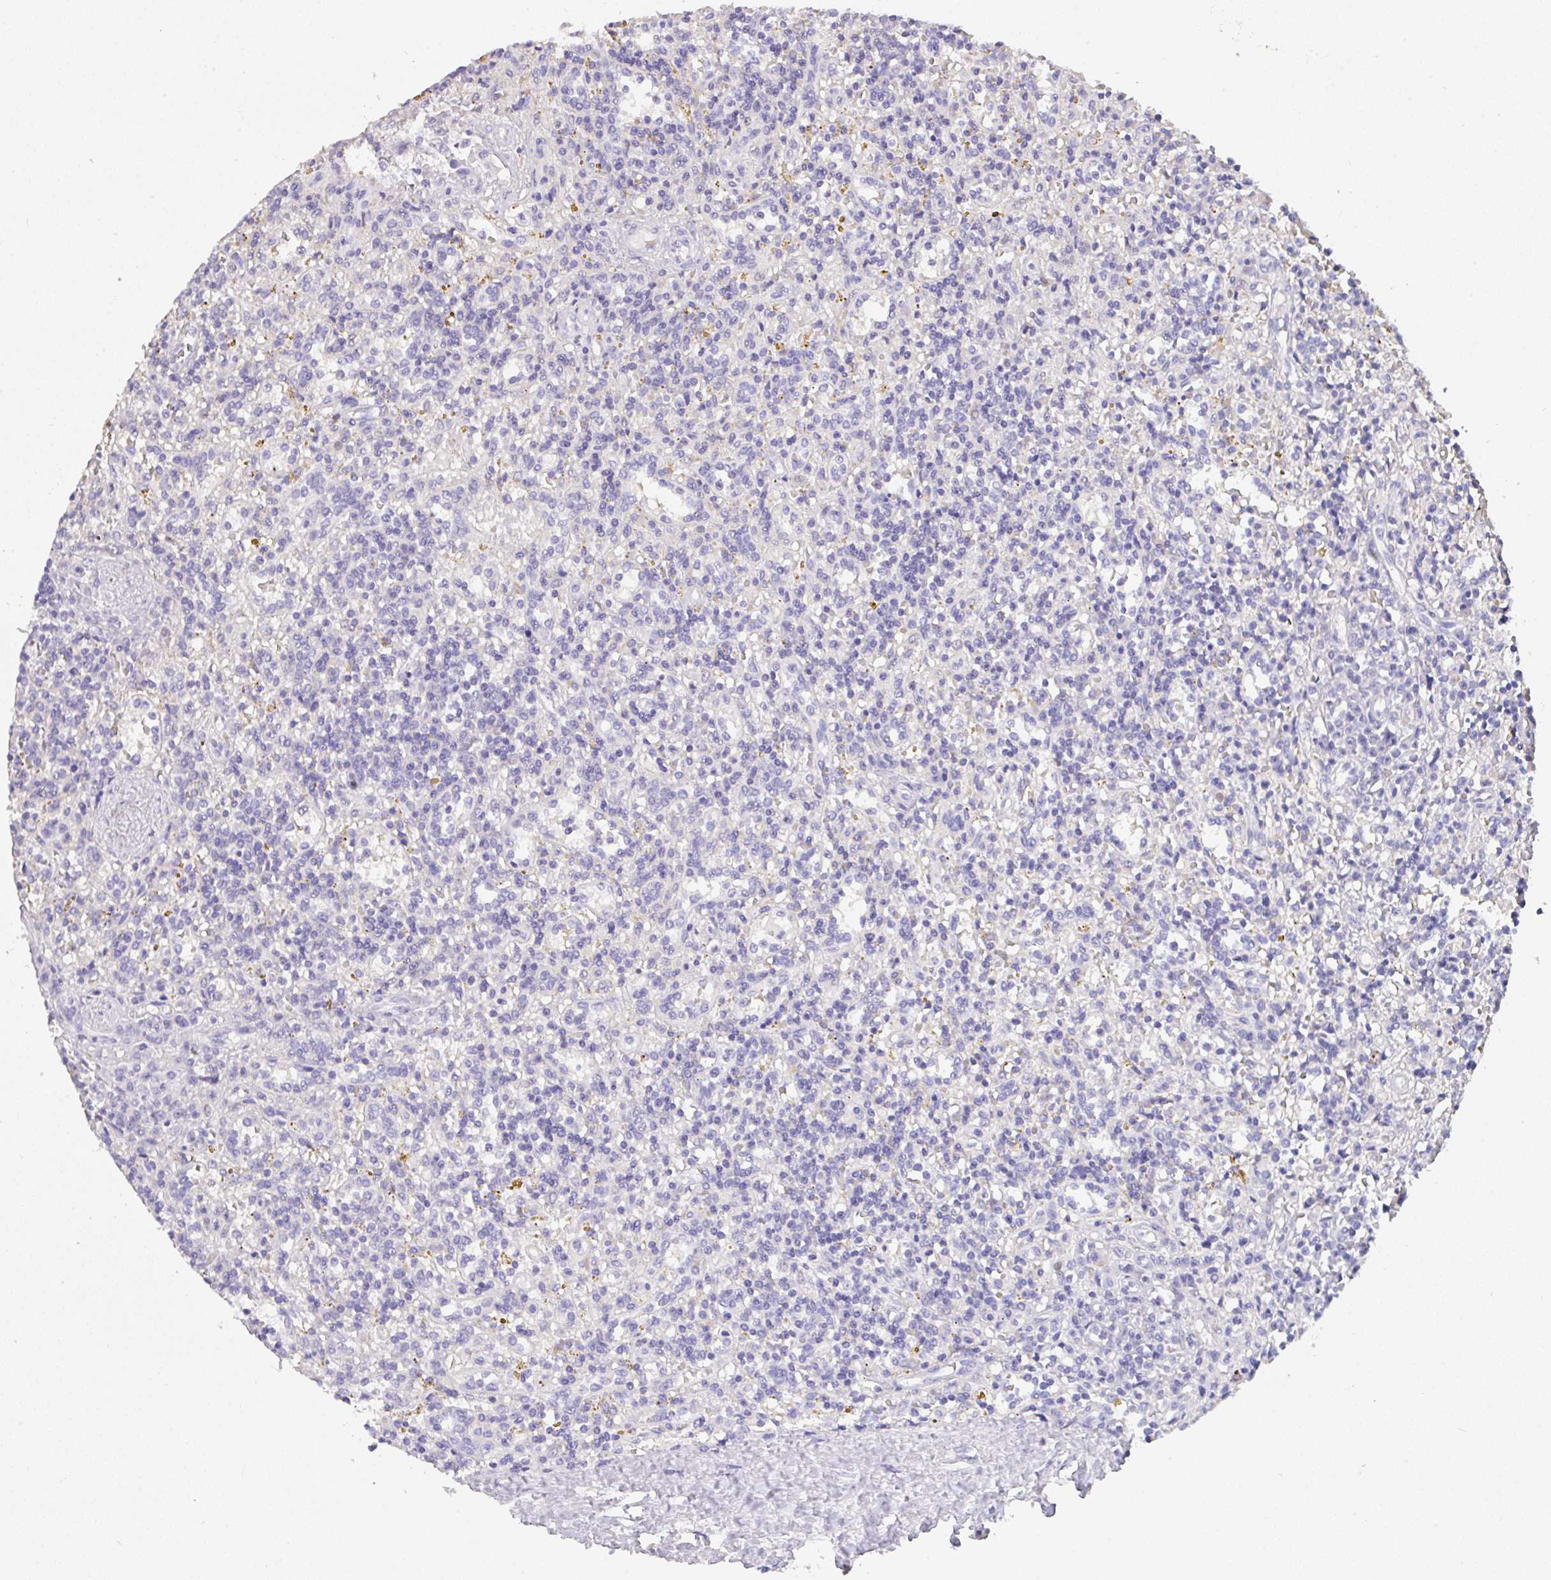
{"staining": {"intensity": "negative", "quantity": "none", "location": "none"}, "tissue": "lymphoma", "cell_type": "Tumor cells", "image_type": "cancer", "snomed": [{"axis": "morphology", "description": "Malignant lymphoma, non-Hodgkin's type, Low grade"}, {"axis": "topography", "description": "Spleen"}], "caption": "Photomicrograph shows no significant protein positivity in tumor cells of low-grade malignant lymphoma, non-Hodgkin's type.", "gene": "CA10", "patient": {"sex": "male", "age": 67}}